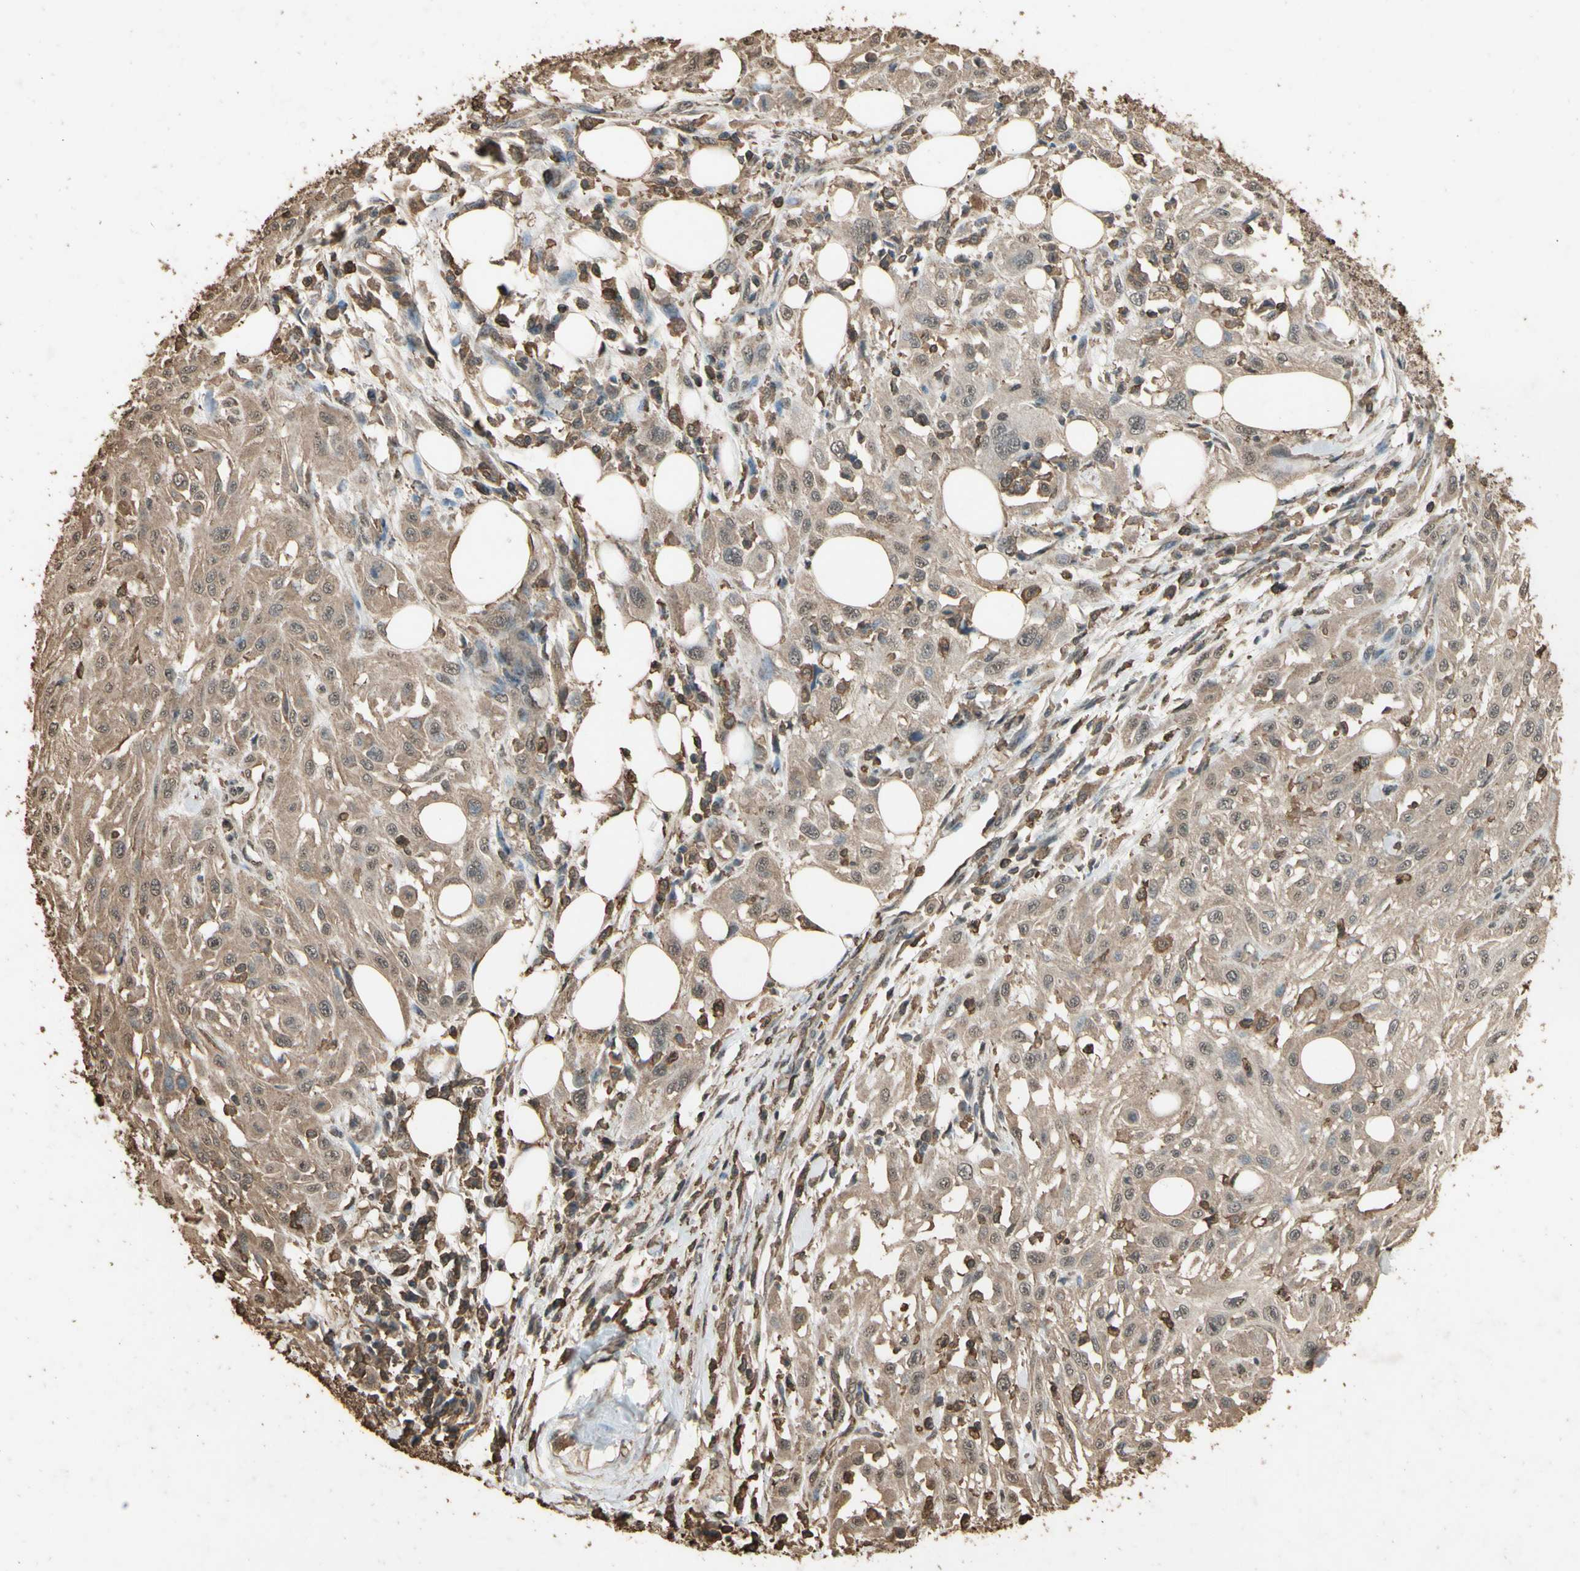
{"staining": {"intensity": "weak", "quantity": ">75%", "location": "cytoplasmic/membranous,nuclear"}, "tissue": "skin cancer", "cell_type": "Tumor cells", "image_type": "cancer", "snomed": [{"axis": "morphology", "description": "Squamous cell carcinoma, NOS"}, {"axis": "topography", "description": "Skin"}], "caption": "High-power microscopy captured an immunohistochemistry (IHC) photomicrograph of skin squamous cell carcinoma, revealing weak cytoplasmic/membranous and nuclear staining in approximately >75% of tumor cells. (Stains: DAB in brown, nuclei in blue, Microscopy: brightfield microscopy at high magnification).", "gene": "TNFSF13B", "patient": {"sex": "male", "age": 75}}